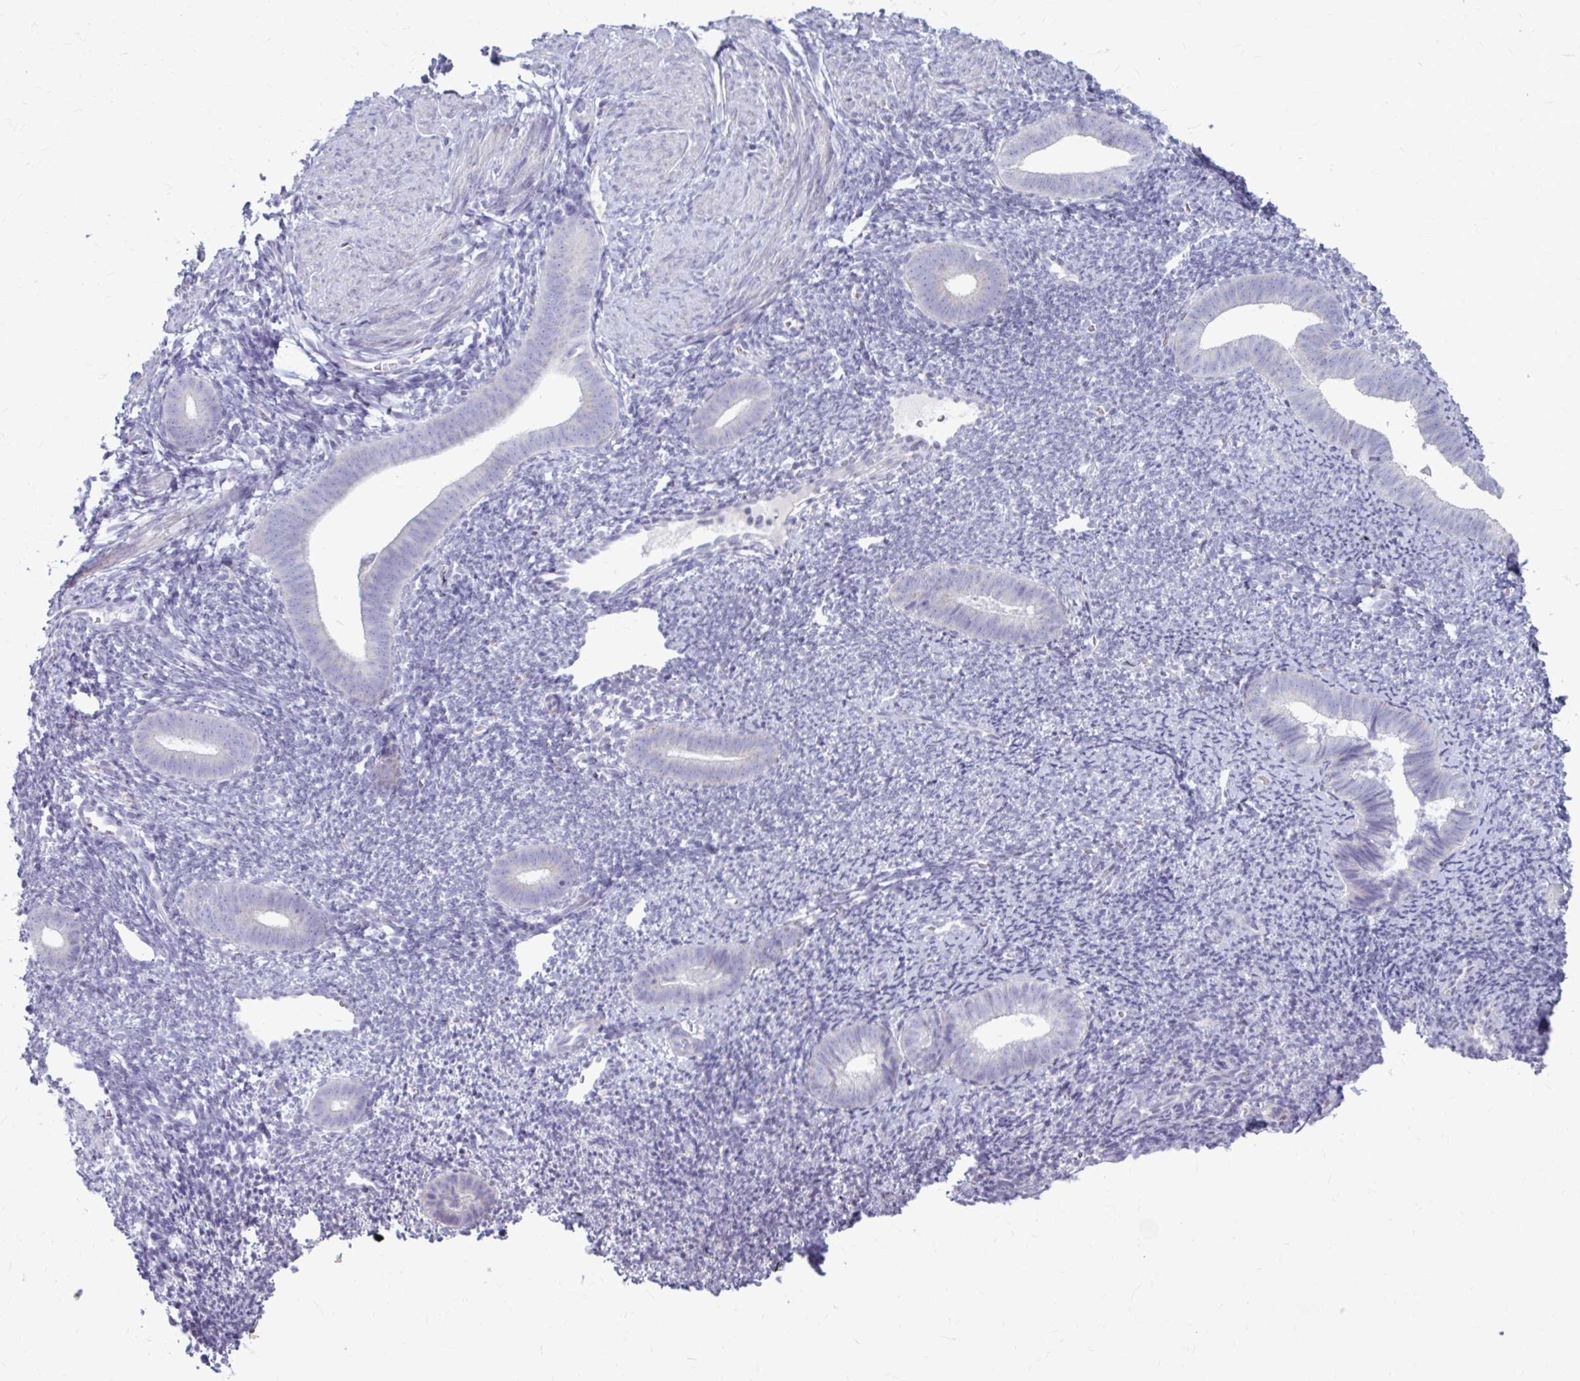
{"staining": {"intensity": "negative", "quantity": "none", "location": "none"}, "tissue": "endometrium", "cell_type": "Cells in endometrial stroma", "image_type": "normal", "snomed": [{"axis": "morphology", "description": "Normal tissue, NOS"}, {"axis": "topography", "description": "Endometrium"}], "caption": "DAB (3,3'-diaminobenzidine) immunohistochemical staining of unremarkable human endometrium demonstrates no significant expression in cells in endometrial stroma.", "gene": "MSMO1", "patient": {"sex": "female", "age": 39}}